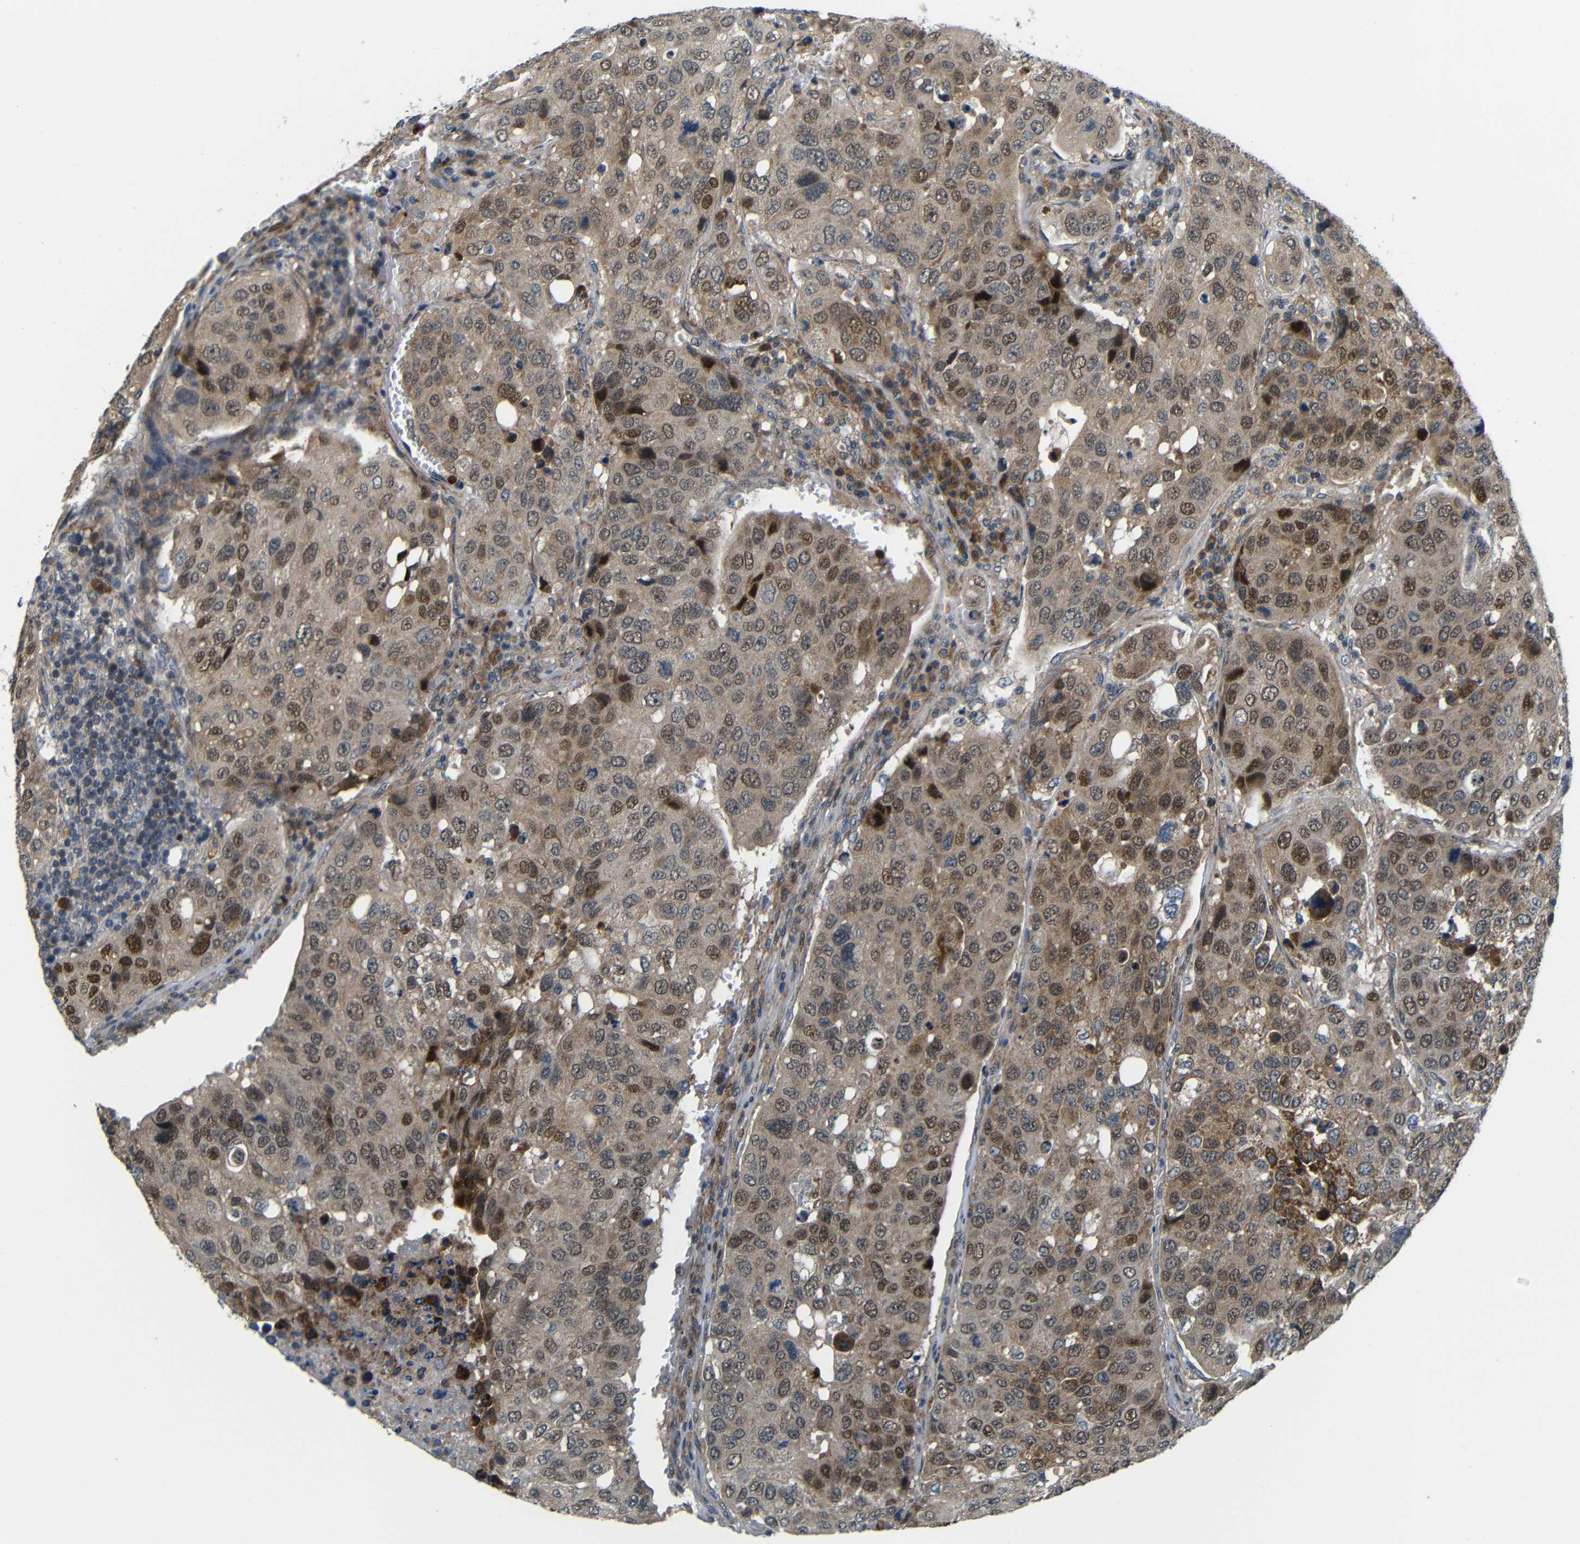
{"staining": {"intensity": "moderate", "quantity": "25%-75%", "location": "cytoplasmic/membranous,nuclear"}, "tissue": "urothelial cancer", "cell_type": "Tumor cells", "image_type": "cancer", "snomed": [{"axis": "morphology", "description": "Urothelial carcinoma, High grade"}, {"axis": "topography", "description": "Lymph node"}, {"axis": "topography", "description": "Urinary bladder"}], "caption": "Protein analysis of urothelial cancer tissue shows moderate cytoplasmic/membranous and nuclear staining in about 25%-75% of tumor cells.", "gene": "SYDE1", "patient": {"sex": "male", "age": 51}}